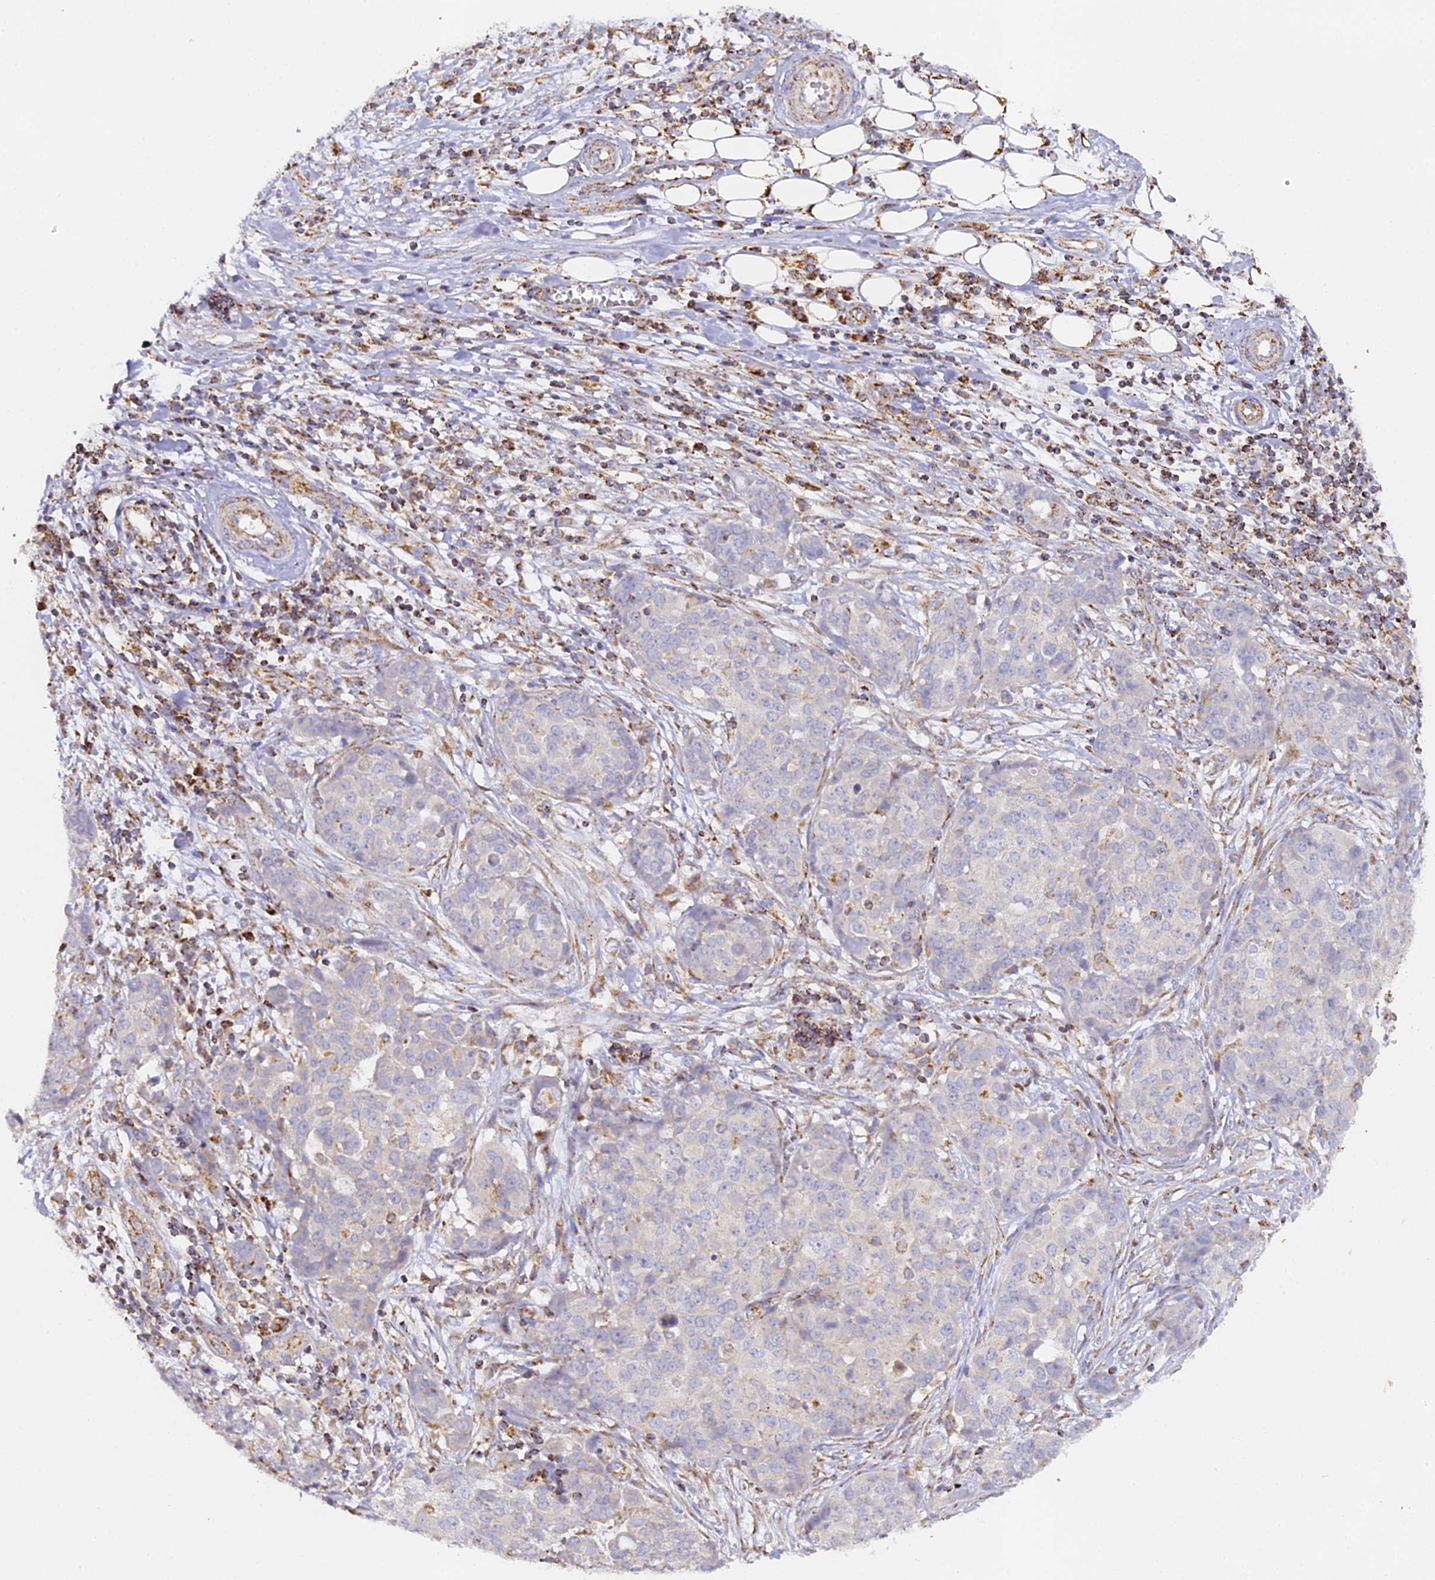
{"staining": {"intensity": "negative", "quantity": "none", "location": "none"}, "tissue": "ovarian cancer", "cell_type": "Tumor cells", "image_type": "cancer", "snomed": [{"axis": "morphology", "description": "Cystadenocarcinoma, serous, NOS"}, {"axis": "topography", "description": "Soft tissue"}, {"axis": "topography", "description": "Ovary"}], "caption": "This is an immunohistochemistry (IHC) image of ovarian serous cystadenocarcinoma. There is no expression in tumor cells.", "gene": "DONSON", "patient": {"sex": "female", "age": 57}}